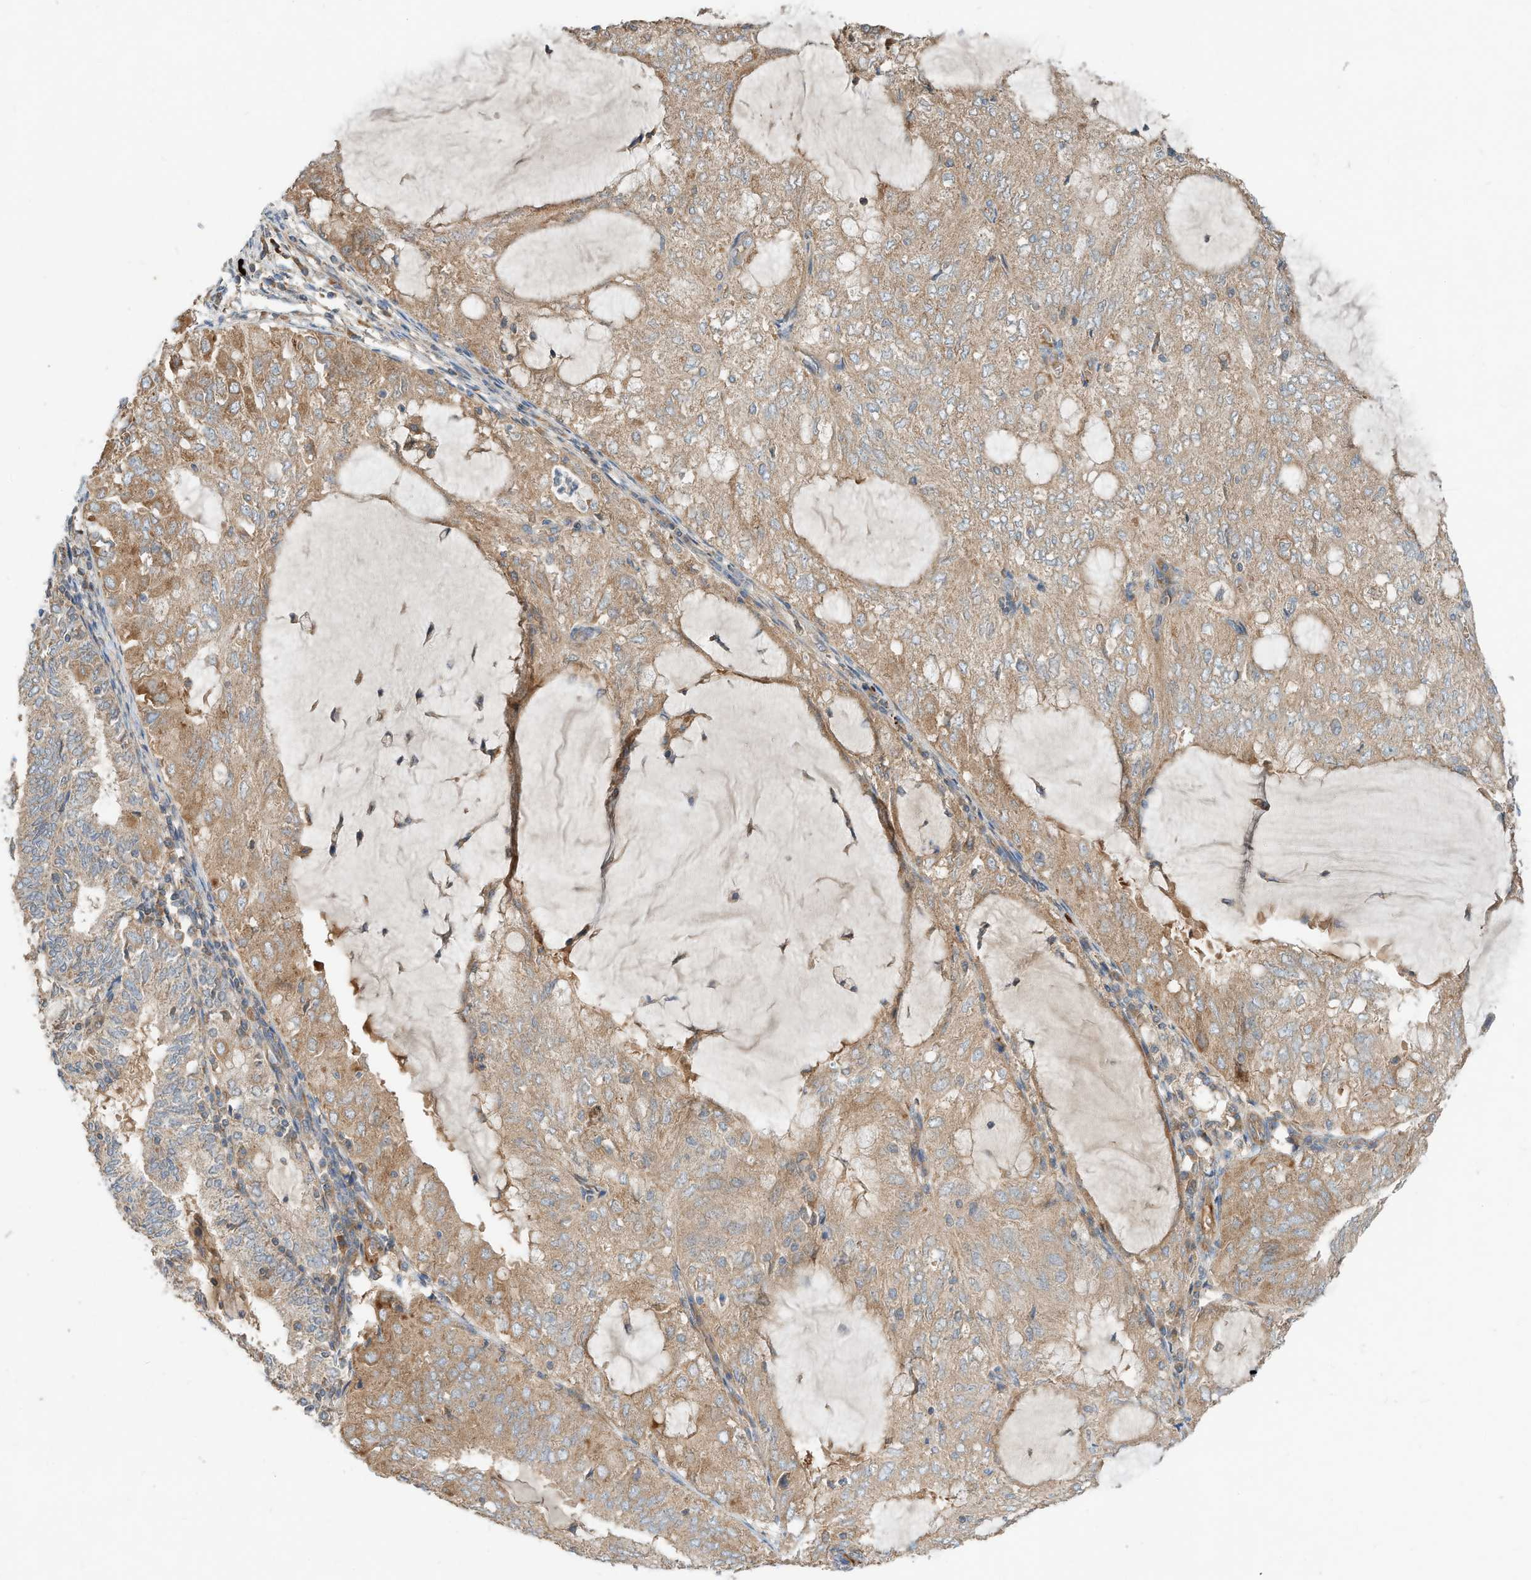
{"staining": {"intensity": "moderate", "quantity": ">75%", "location": "cytoplasmic/membranous"}, "tissue": "endometrial cancer", "cell_type": "Tumor cells", "image_type": "cancer", "snomed": [{"axis": "morphology", "description": "Adenocarcinoma, NOS"}, {"axis": "topography", "description": "Endometrium"}], "caption": "Immunohistochemistry (IHC) (DAB) staining of endometrial cancer (adenocarcinoma) shows moderate cytoplasmic/membranous protein staining in about >75% of tumor cells.", "gene": "CPAMD8", "patient": {"sex": "female", "age": 81}}